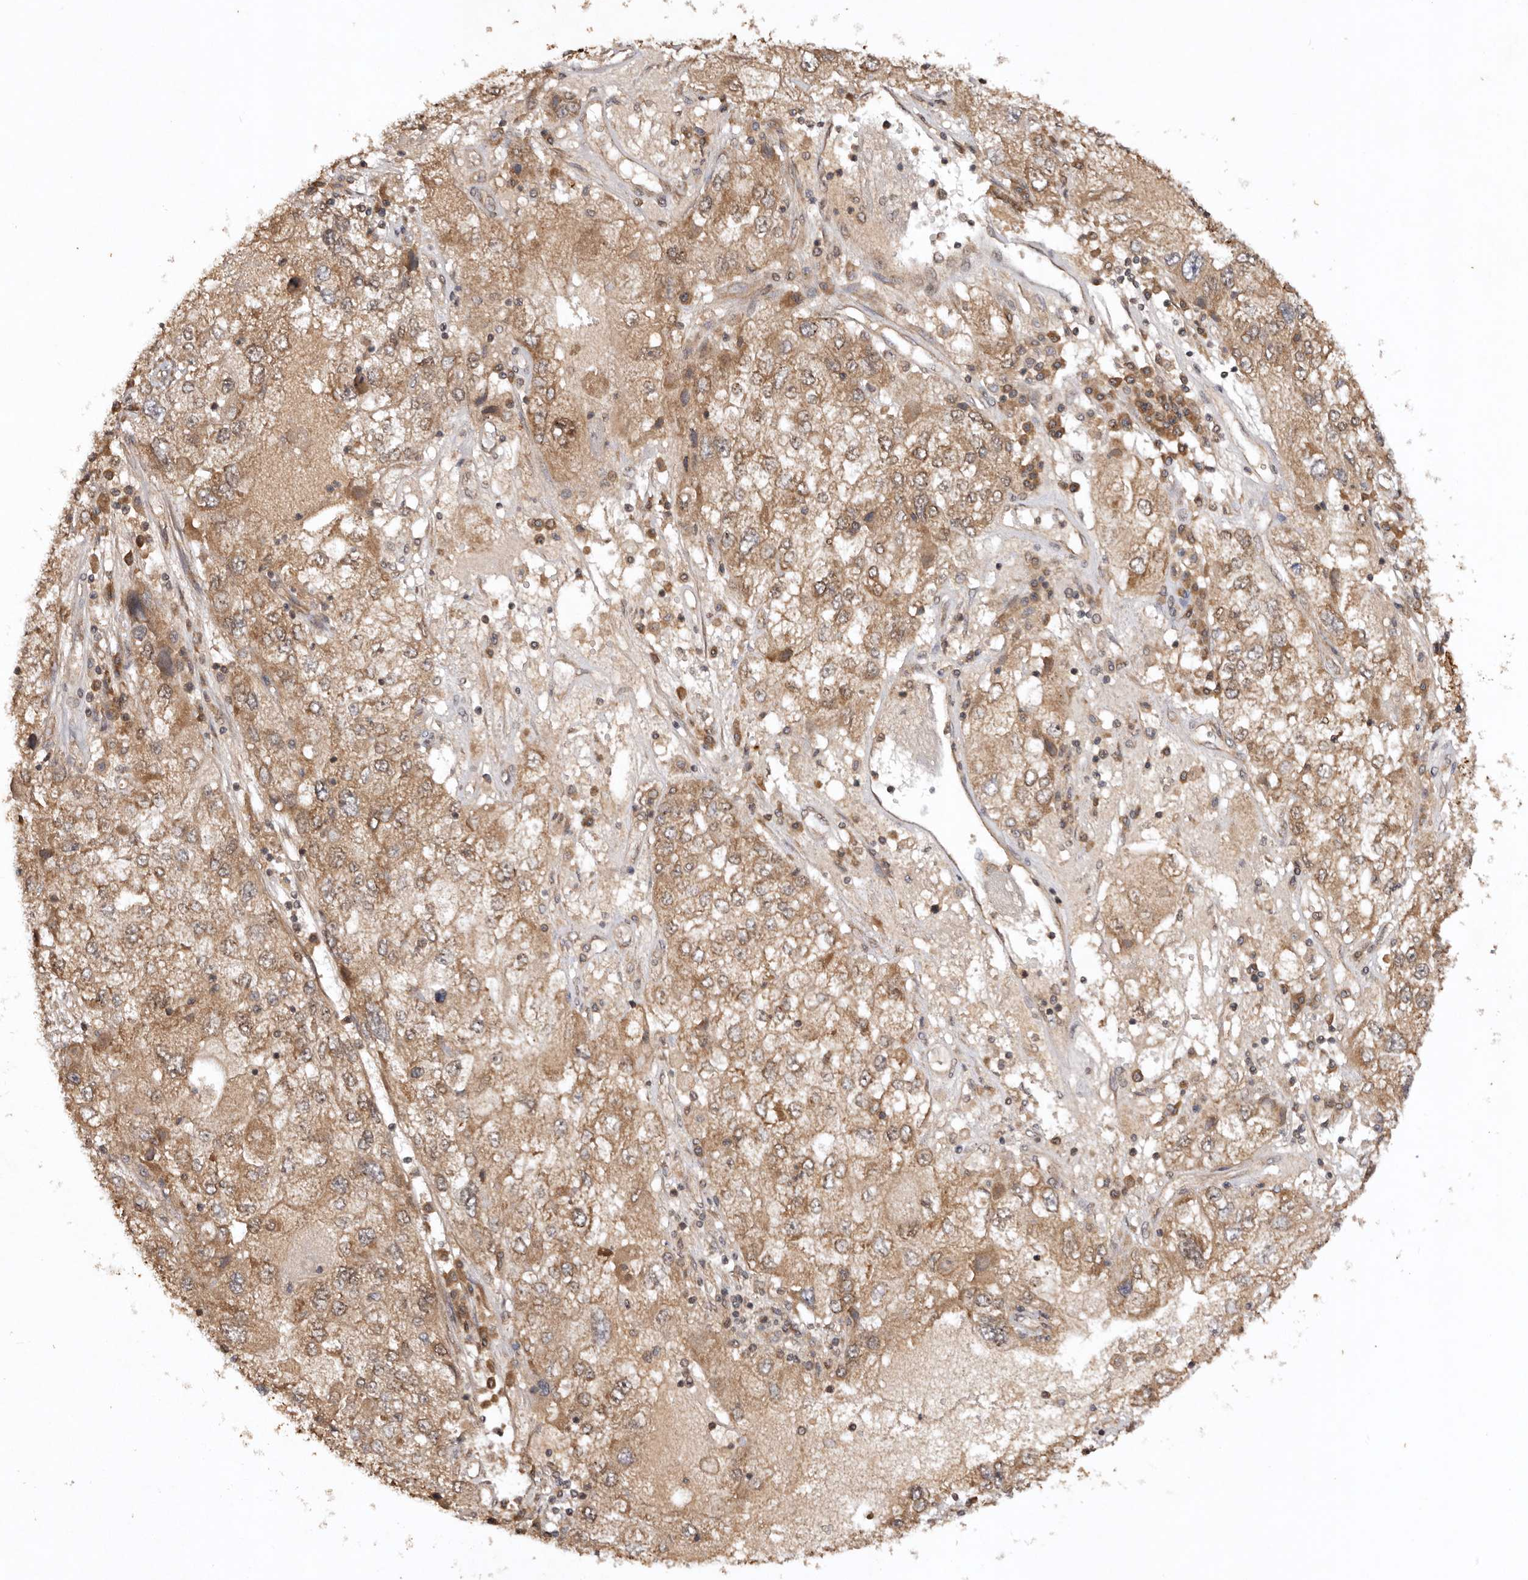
{"staining": {"intensity": "moderate", "quantity": ">75%", "location": "cytoplasmic/membranous,nuclear"}, "tissue": "endometrial cancer", "cell_type": "Tumor cells", "image_type": "cancer", "snomed": [{"axis": "morphology", "description": "Adenocarcinoma, NOS"}, {"axis": "topography", "description": "Endometrium"}], "caption": "Brown immunohistochemical staining in endometrial adenocarcinoma reveals moderate cytoplasmic/membranous and nuclear staining in approximately >75% of tumor cells.", "gene": "TARS2", "patient": {"sex": "female", "age": 49}}